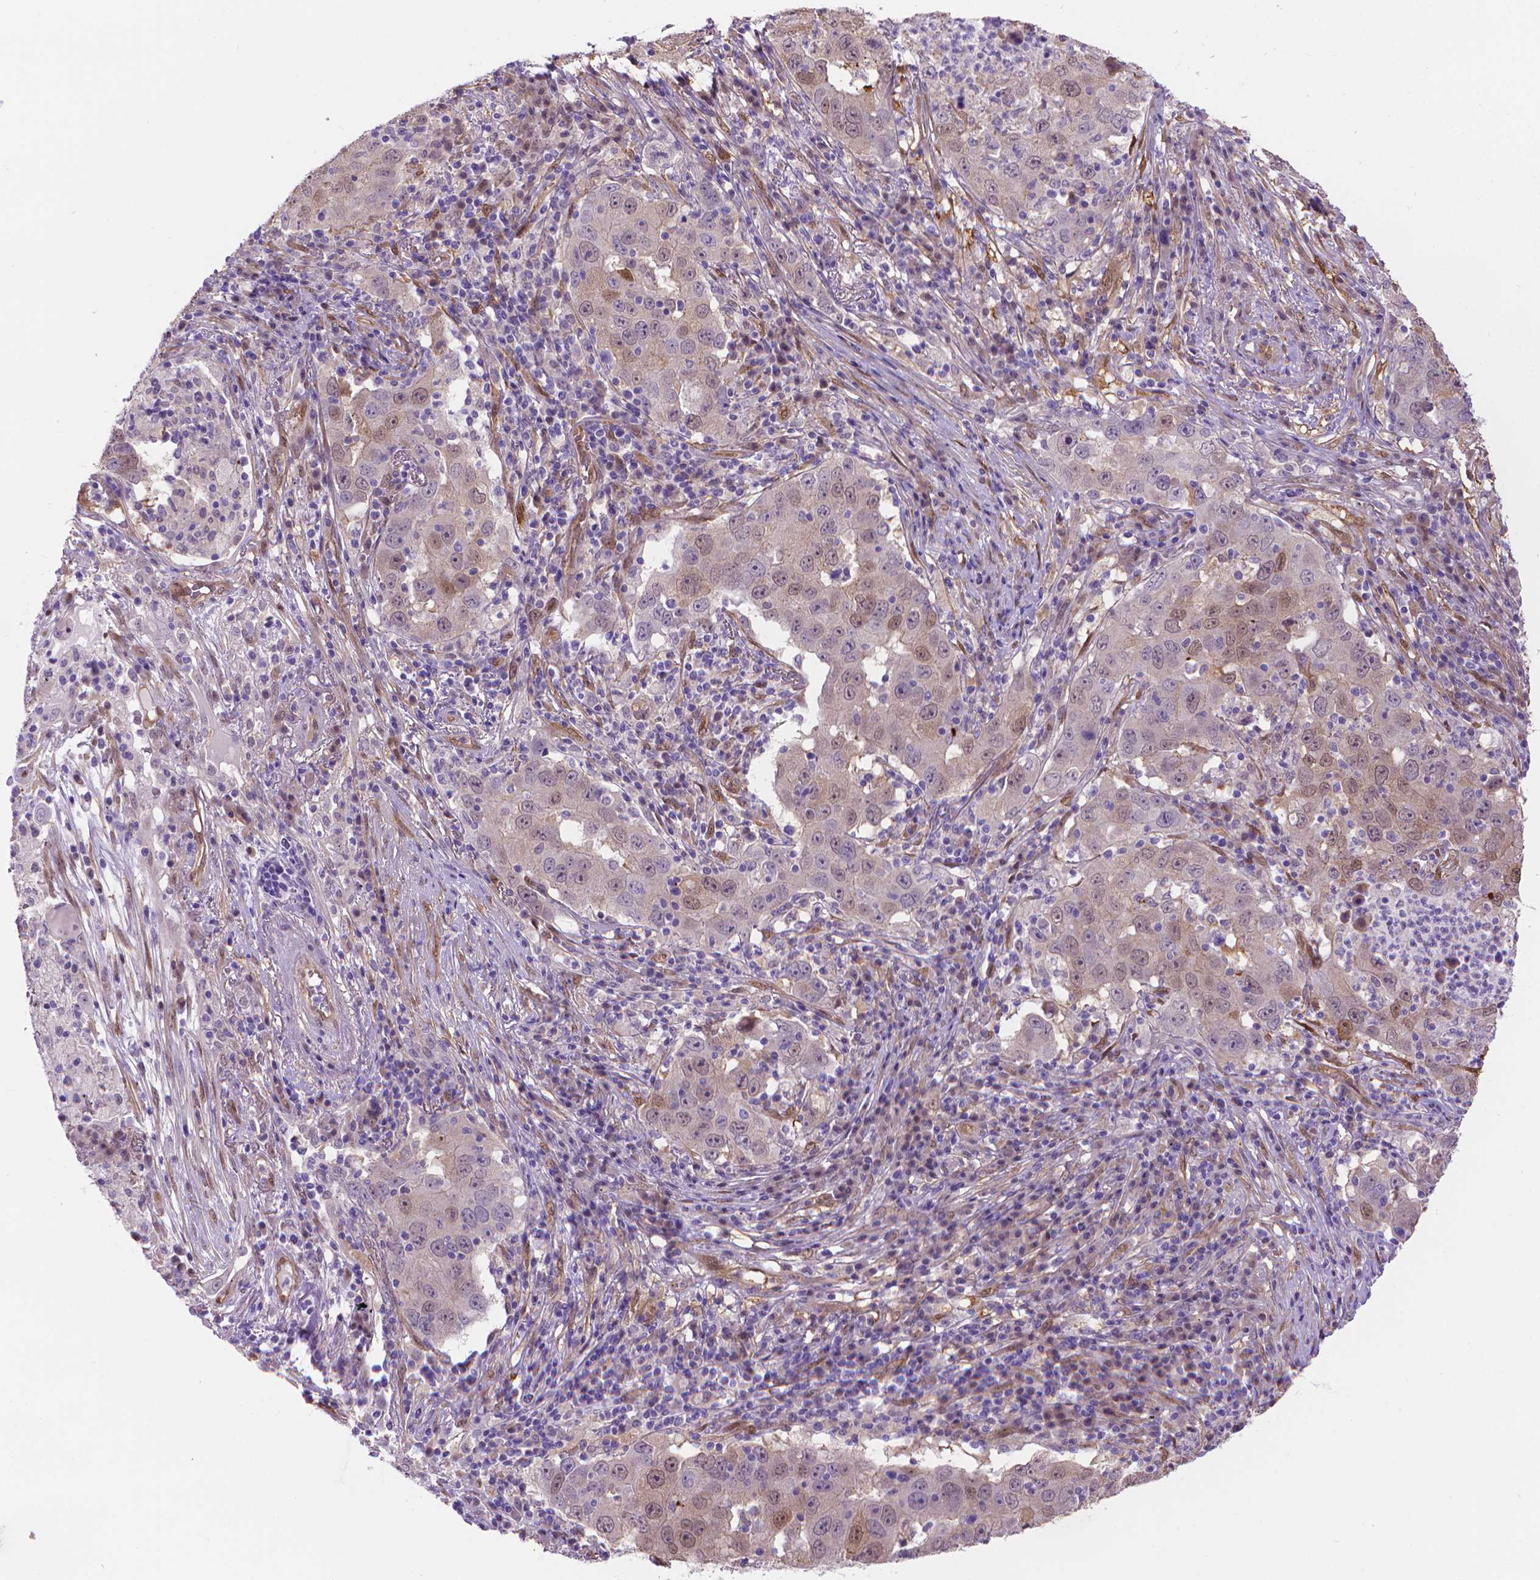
{"staining": {"intensity": "moderate", "quantity": "<25%", "location": "nuclear"}, "tissue": "lung cancer", "cell_type": "Tumor cells", "image_type": "cancer", "snomed": [{"axis": "morphology", "description": "Adenocarcinoma, NOS"}, {"axis": "topography", "description": "Lung"}], "caption": "A high-resolution image shows immunohistochemistry (IHC) staining of lung adenocarcinoma, which reveals moderate nuclear positivity in about <25% of tumor cells. The protein is shown in brown color, while the nuclei are stained blue.", "gene": "CLIC4", "patient": {"sex": "male", "age": 73}}